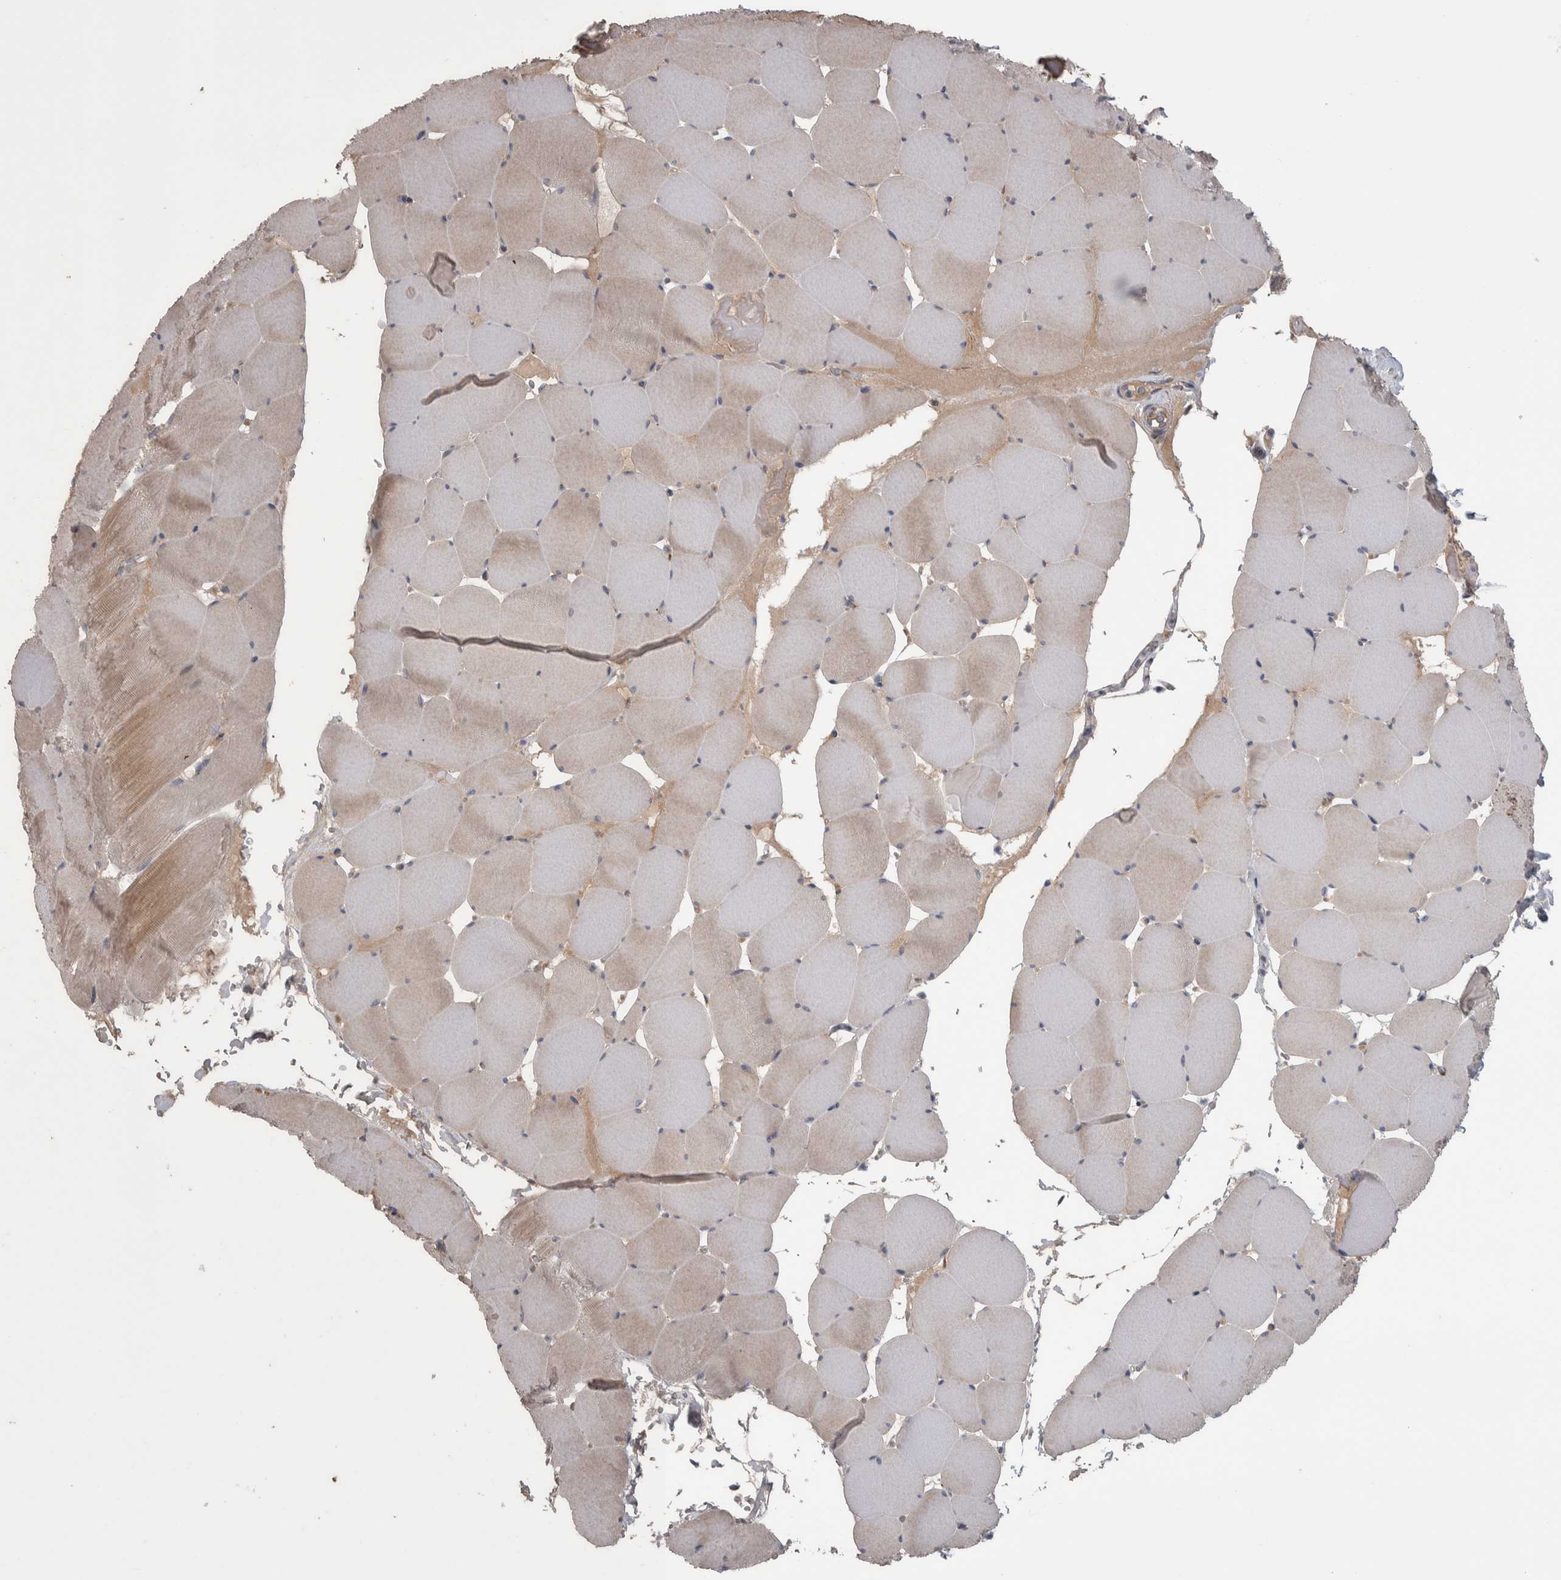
{"staining": {"intensity": "weak", "quantity": ">75%", "location": "cytoplasmic/membranous"}, "tissue": "skeletal muscle", "cell_type": "Myocytes", "image_type": "normal", "snomed": [{"axis": "morphology", "description": "Normal tissue, NOS"}, {"axis": "topography", "description": "Skeletal muscle"}], "caption": "An image showing weak cytoplasmic/membranous expression in approximately >75% of myocytes in unremarkable skeletal muscle, as visualized by brown immunohistochemical staining.", "gene": "SCO1", "patient": {"sex": "male", "age": 62}}